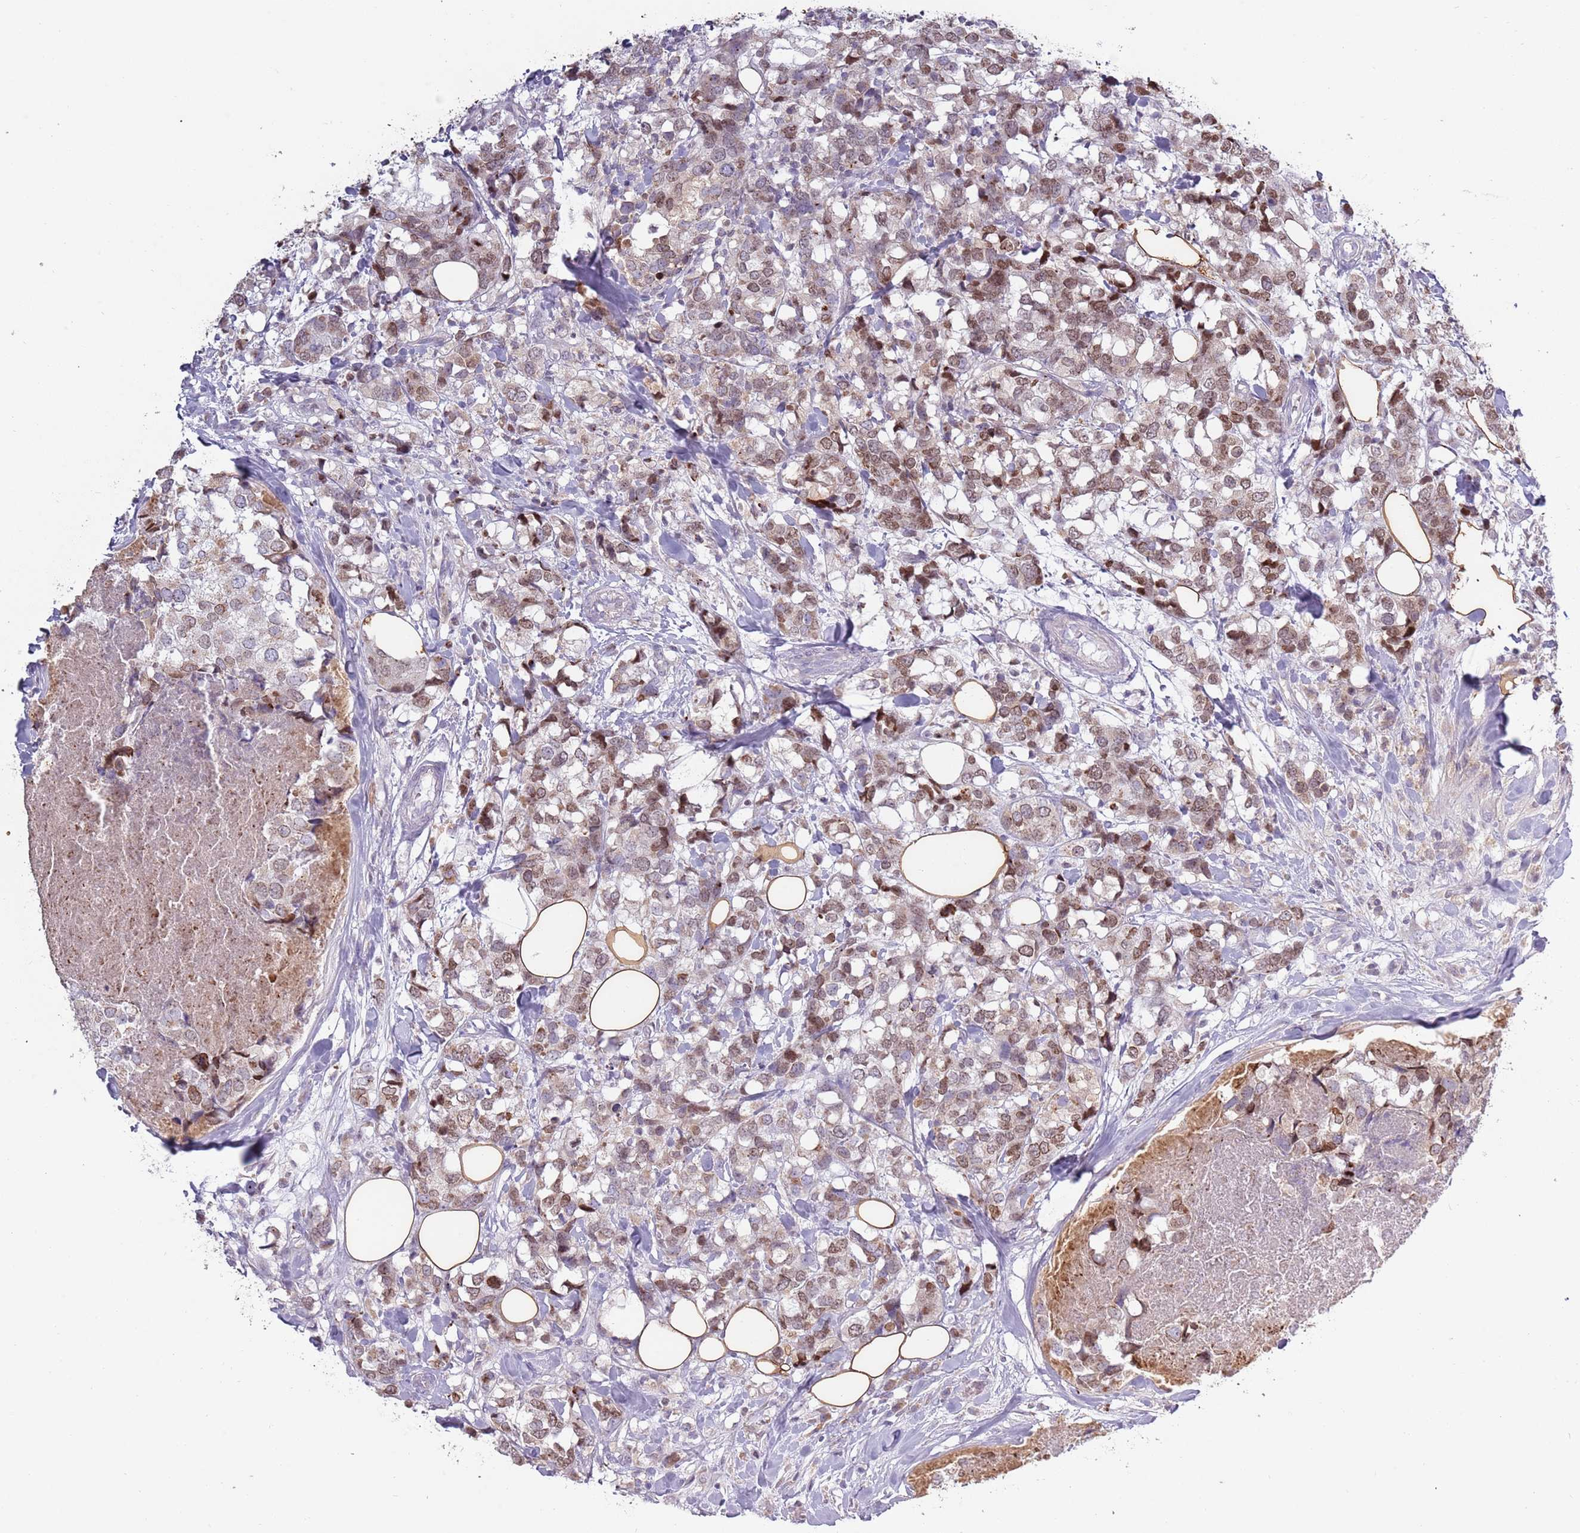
{"staining": {"intensity": "weak", "quantity": "25%-75%", "location": "cytoplasmic/membranous,nuclear"}, "tissue": "breast cancer", "cell_type": "Tumor cells", "image_type": "cancer", "snomed": [{"axis": "morphology", "description": "Lobular carcinoma"}, {"axis": "topography", "description": "Breast"}], "caption": "Tumor cells display weak cytoplasmic/membranous and nuclear expression in about 25%-75% of cells in breast lobular carcinoma.", "gene": "SYS1", "patient": {"sex": "female", "age": 59}}